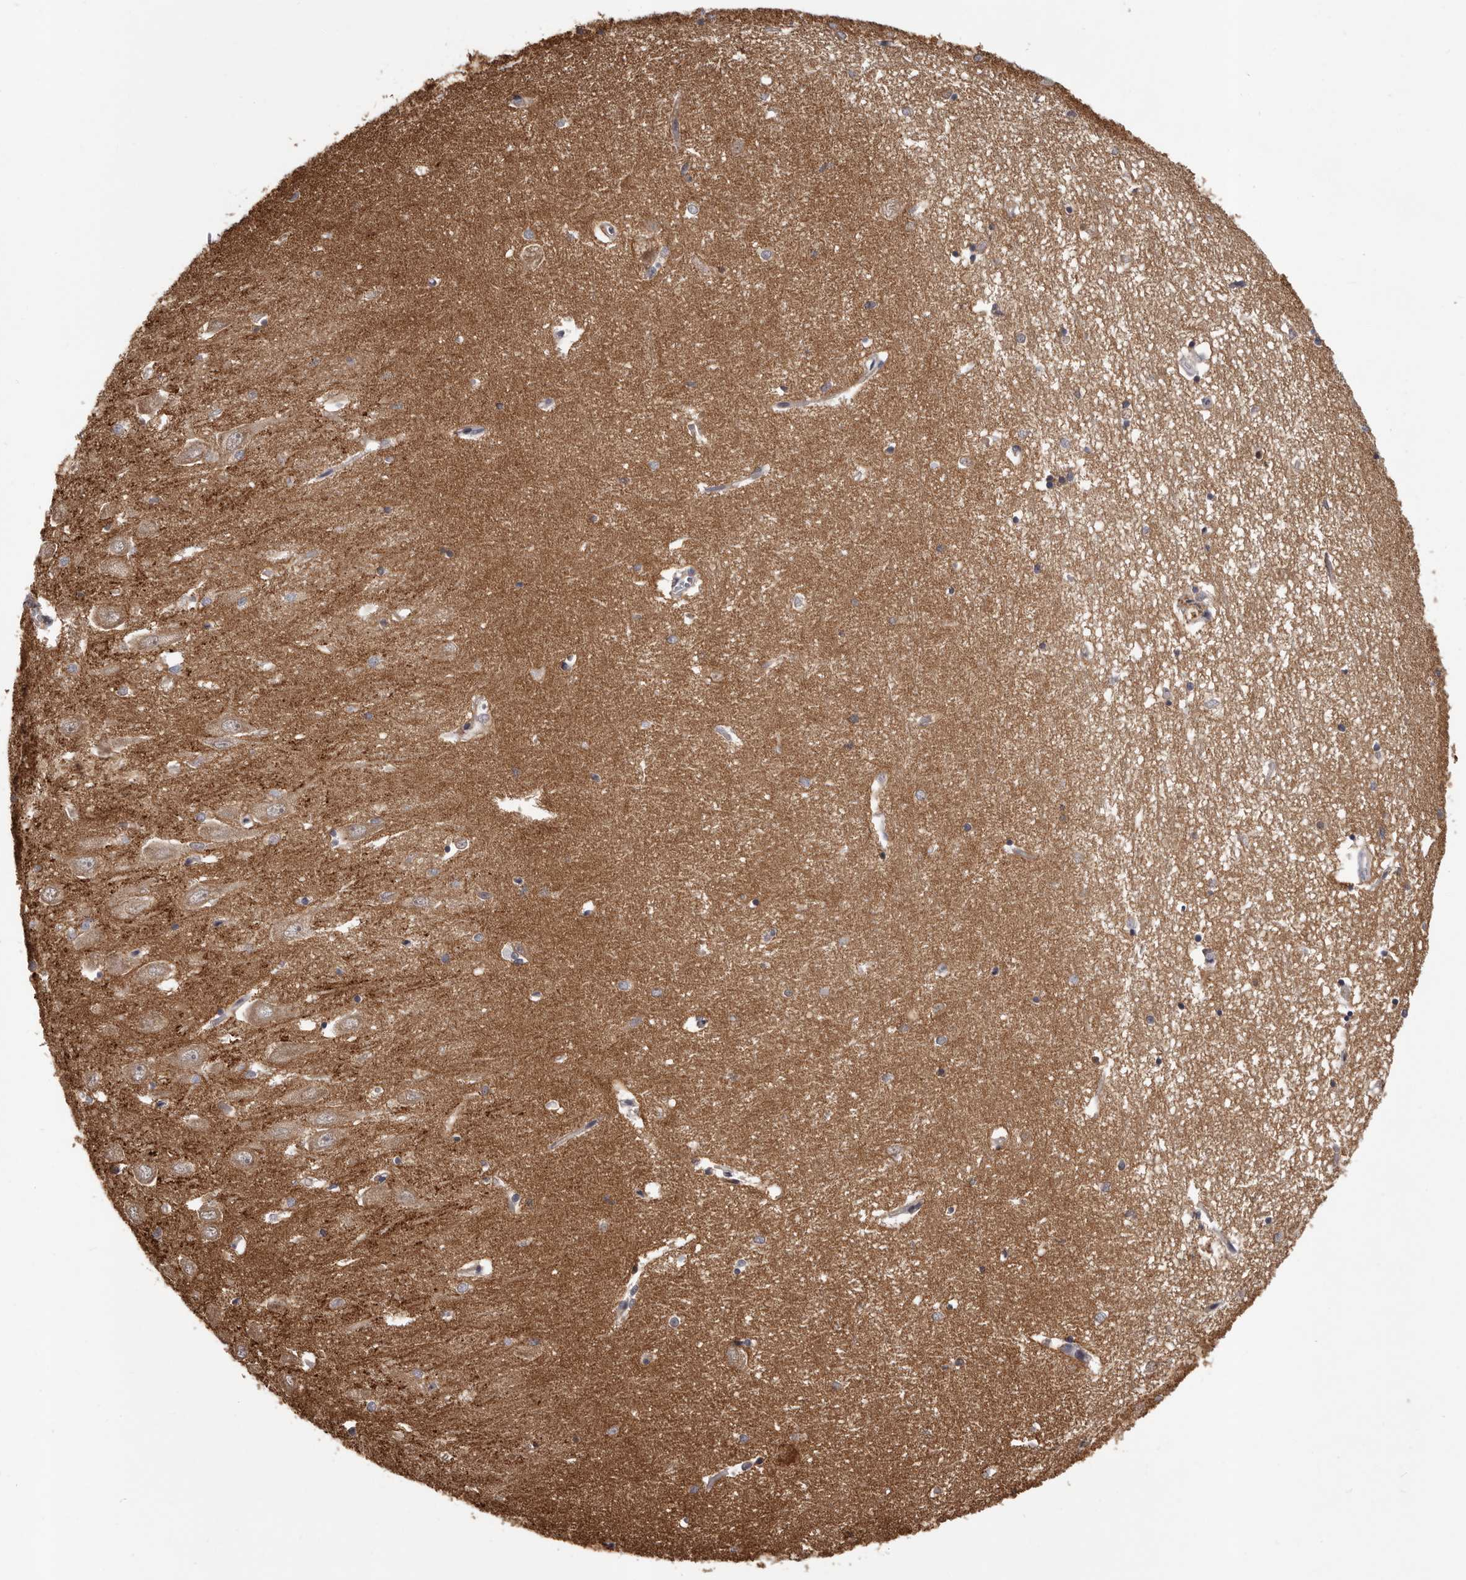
{"staining": {"intensity": "weak", "quantity": "<25%", "location": "cytoplasmic/membranous"}, "tissue": "hippocampus", "cell_type": "Glial cells", "image_type": "normal", "snomed": [{"axis": "morphology", "description": "Normal tissue, NOS"}, {"axis": "topography", "description": "Hippocampus"}], "caption": "Normal hippocampus was stained to show a protein in brown. There is no significant staining in glial cells. (Immunohistochemistry (ihc), brightfield microscopy, high magnification).", "gene": "MED8", "patient": {"sex": "female", "age": 64}}